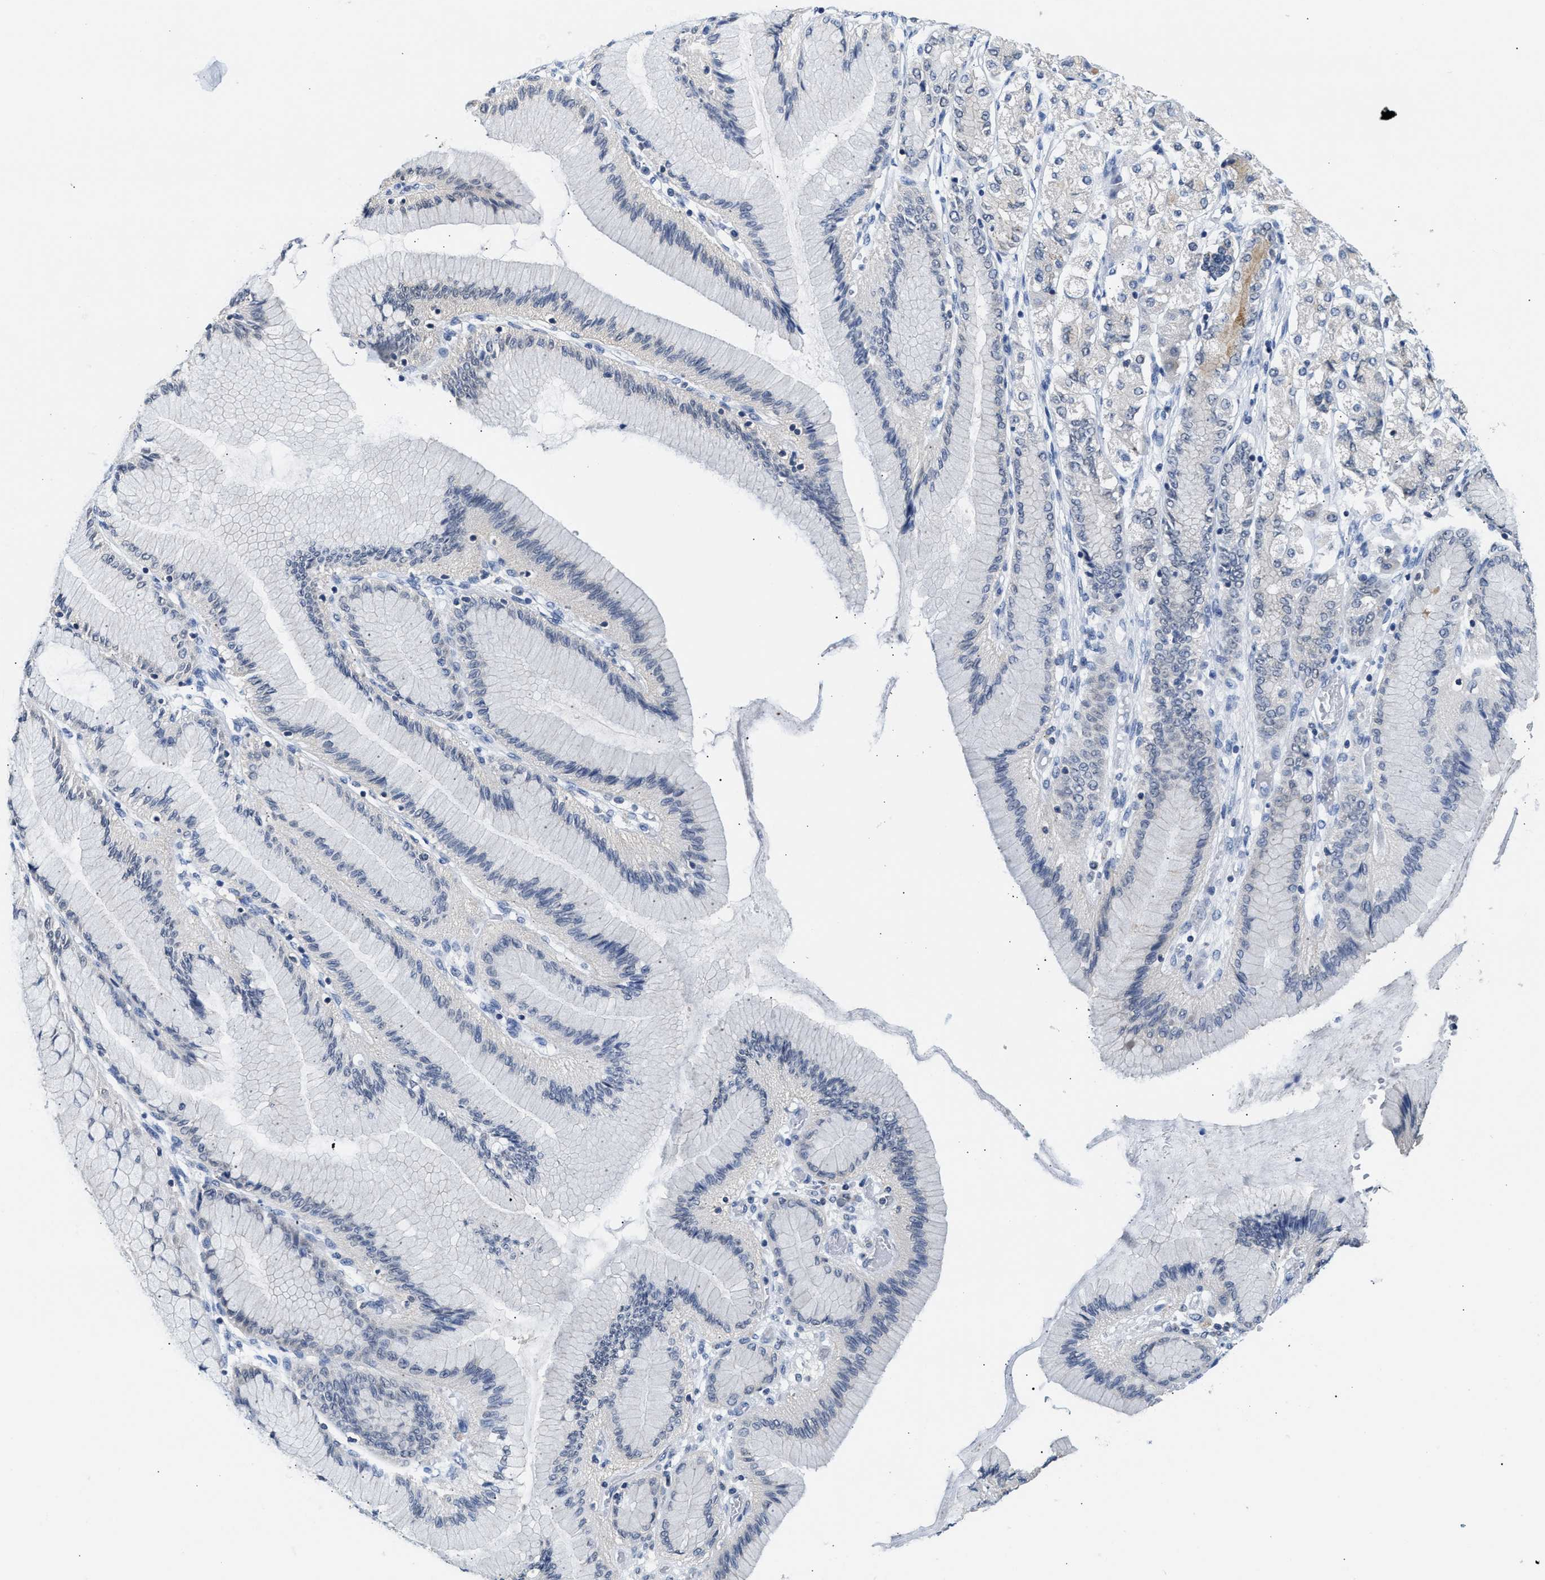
{"staining": {"intensity": "negative", "quantity": "none", "location": "none"}, "tissue": "stomach cancer", "cell_type": "Tumor cells", "image_type": "cancer", "snomed": [{"axis": "morphology", "description": "Adenocarcinoma, NOS"}, {"axis": "topography", "description": "Stomach"}], "caption": "This histopathology image is of stomach adenocarcinoma stained with immunohistochemistry to label a protein in brown with the nuclei are counter-stained blue. There is no staining in tumor cells. (DAB (3,3'-diaminobenzidine) immunohistochemistry visualized using brightfield microscopy, high magnification).", "gene": "PPM1L", "patient": {"sex": "female", "age": 65}}